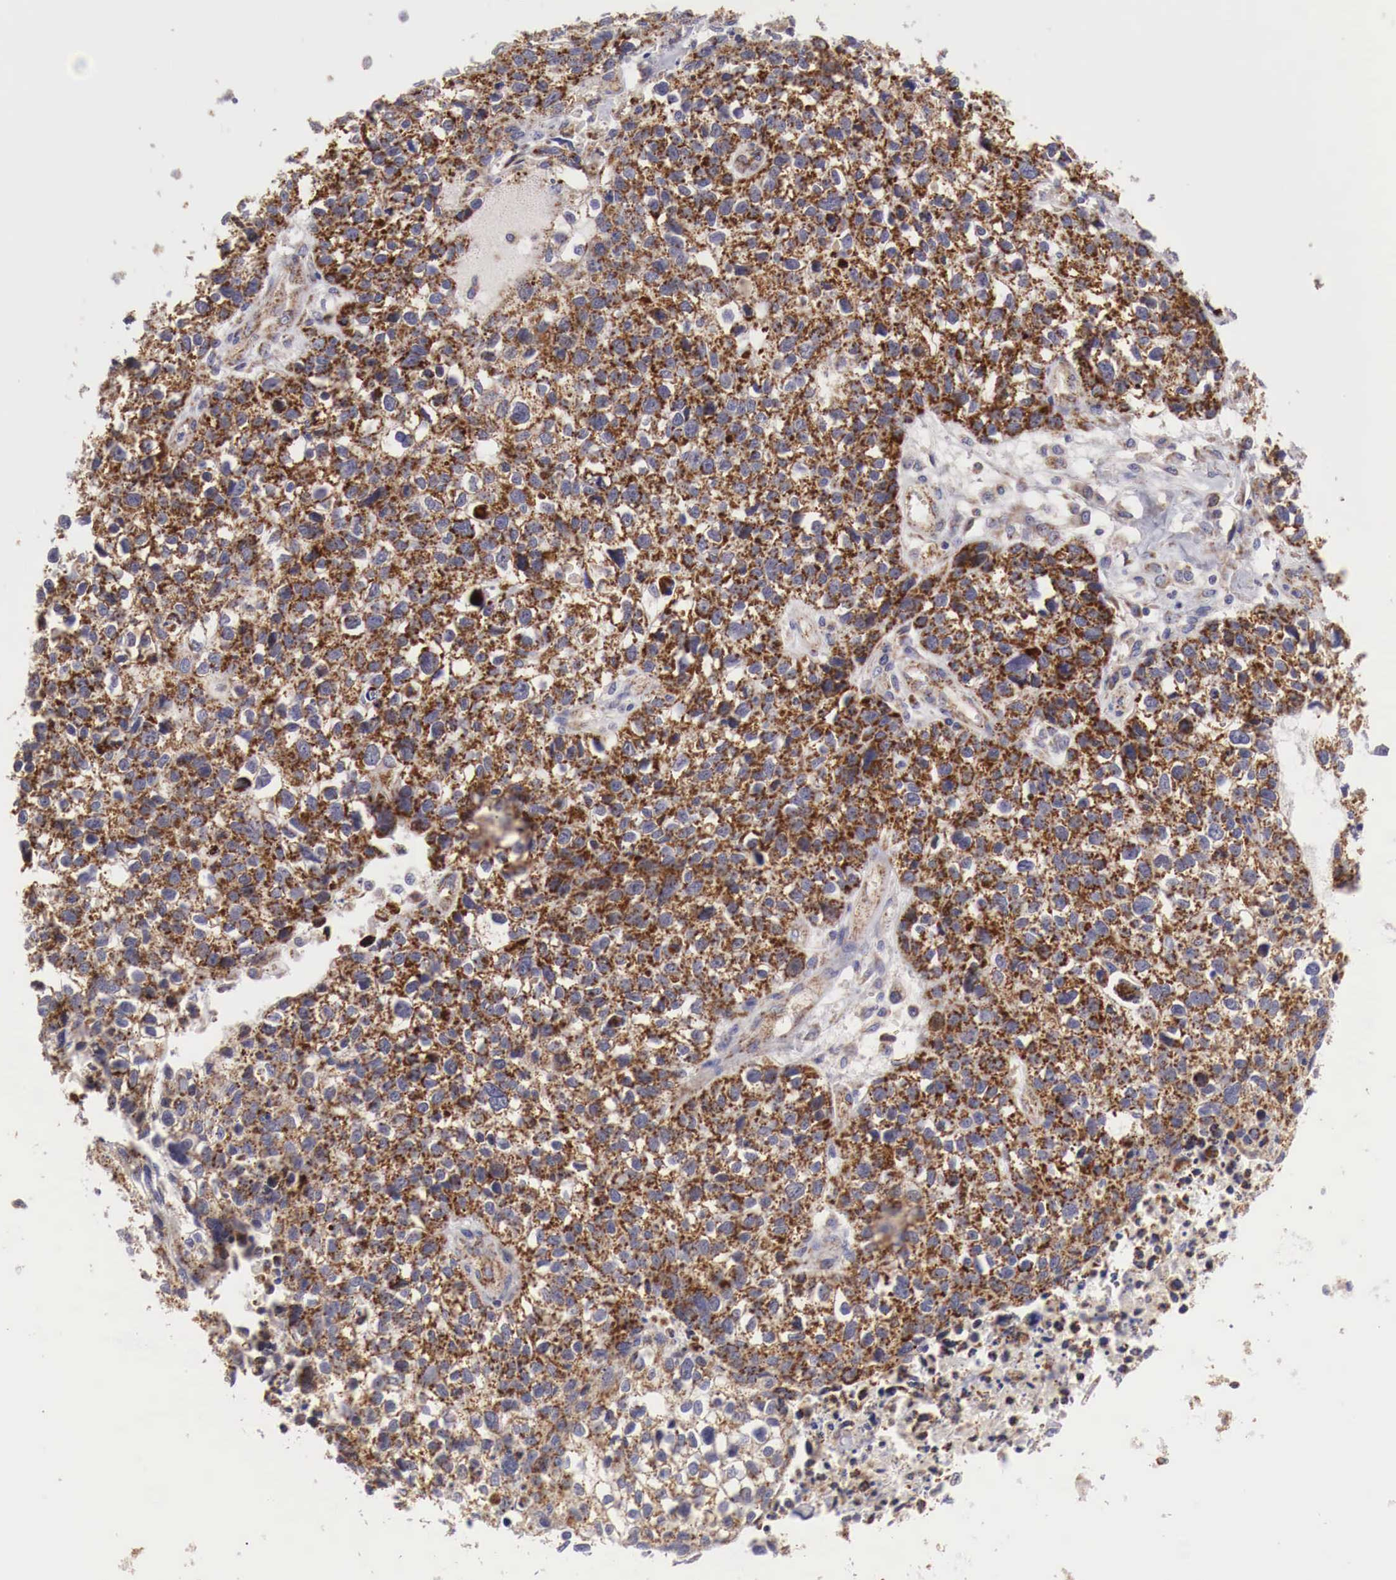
{"staining": {"intensity": "strong", "quantity": ">75%", "location": "cytoplasmic/membranous"}, "tissue": "lung cancer", "cell_type": "Tumor cells", "image_type": "cancer", "snomed": [{"axis": "morphology", "description": "Squamous cell carcinoma, NOS"}, {"axis": "topography", "description": "Lymph node"}, {"axis": "topography", "description": "Lung"}], "caption": "A micrograph of lung squamous cell carcinoma stained for a protein displays strong cytoplasmic/membranous brown staining in tumor cells.", "gene": "XPNPEP3", "patient": {"sex": "male", "age": 74}}